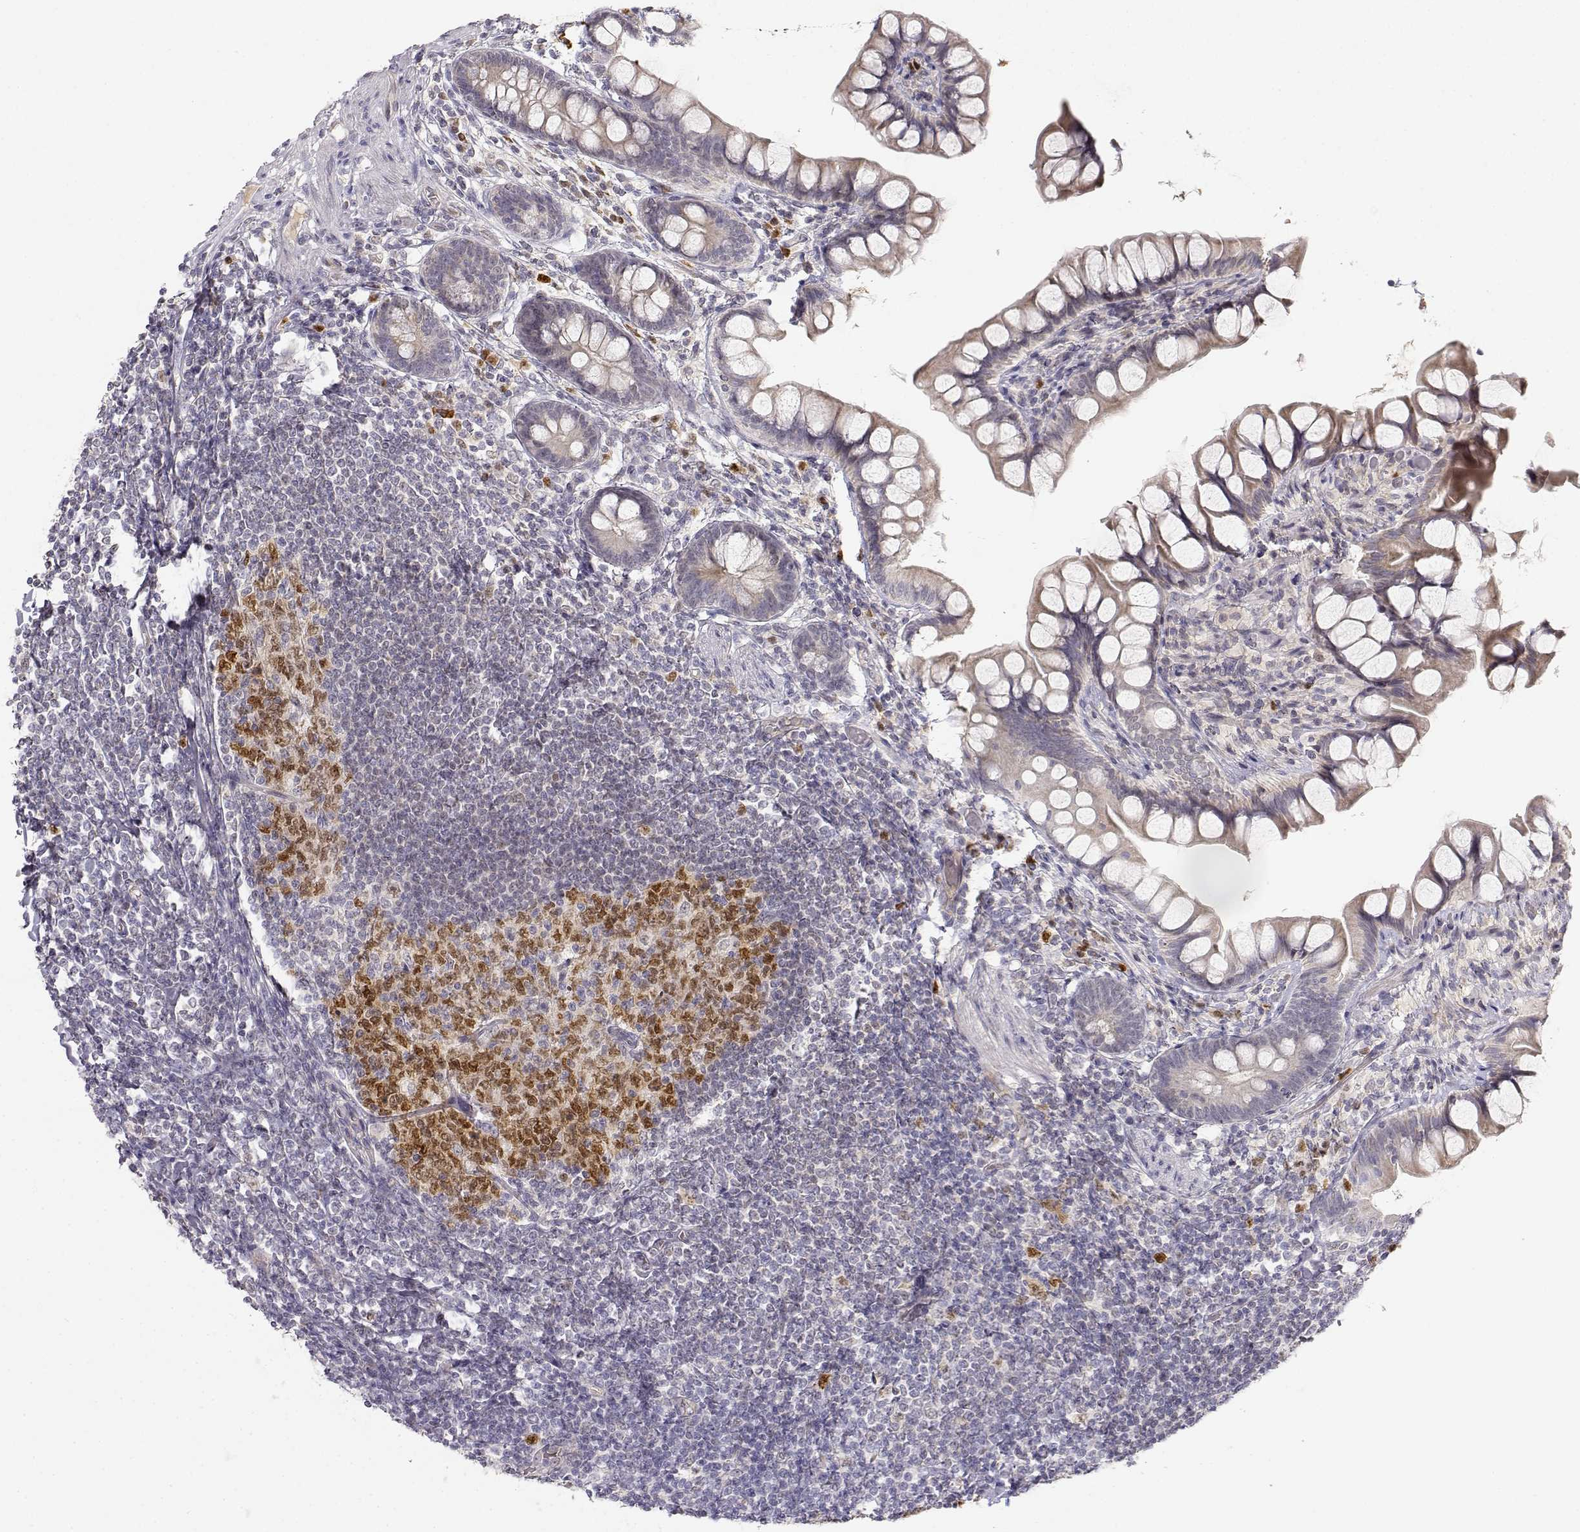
{"staining": {"intensity": "weak", "quantity": "<25%", "location": "cytoplasmic/membranous"}, "tissue": "small intestine", "cell_type": "Glandular cells", "image_type": "normal", "snomed": [{"axis": "morphology", "description": "Normal tissue, NOS"}, {"axis": "topography", "description": "Small intestine"}], "caption": "Protein analysis of benign small intestine displays no significant positivity in glandular cells.", "gene": "EAF2", "patient": {"sex": "male", "age": 70}}